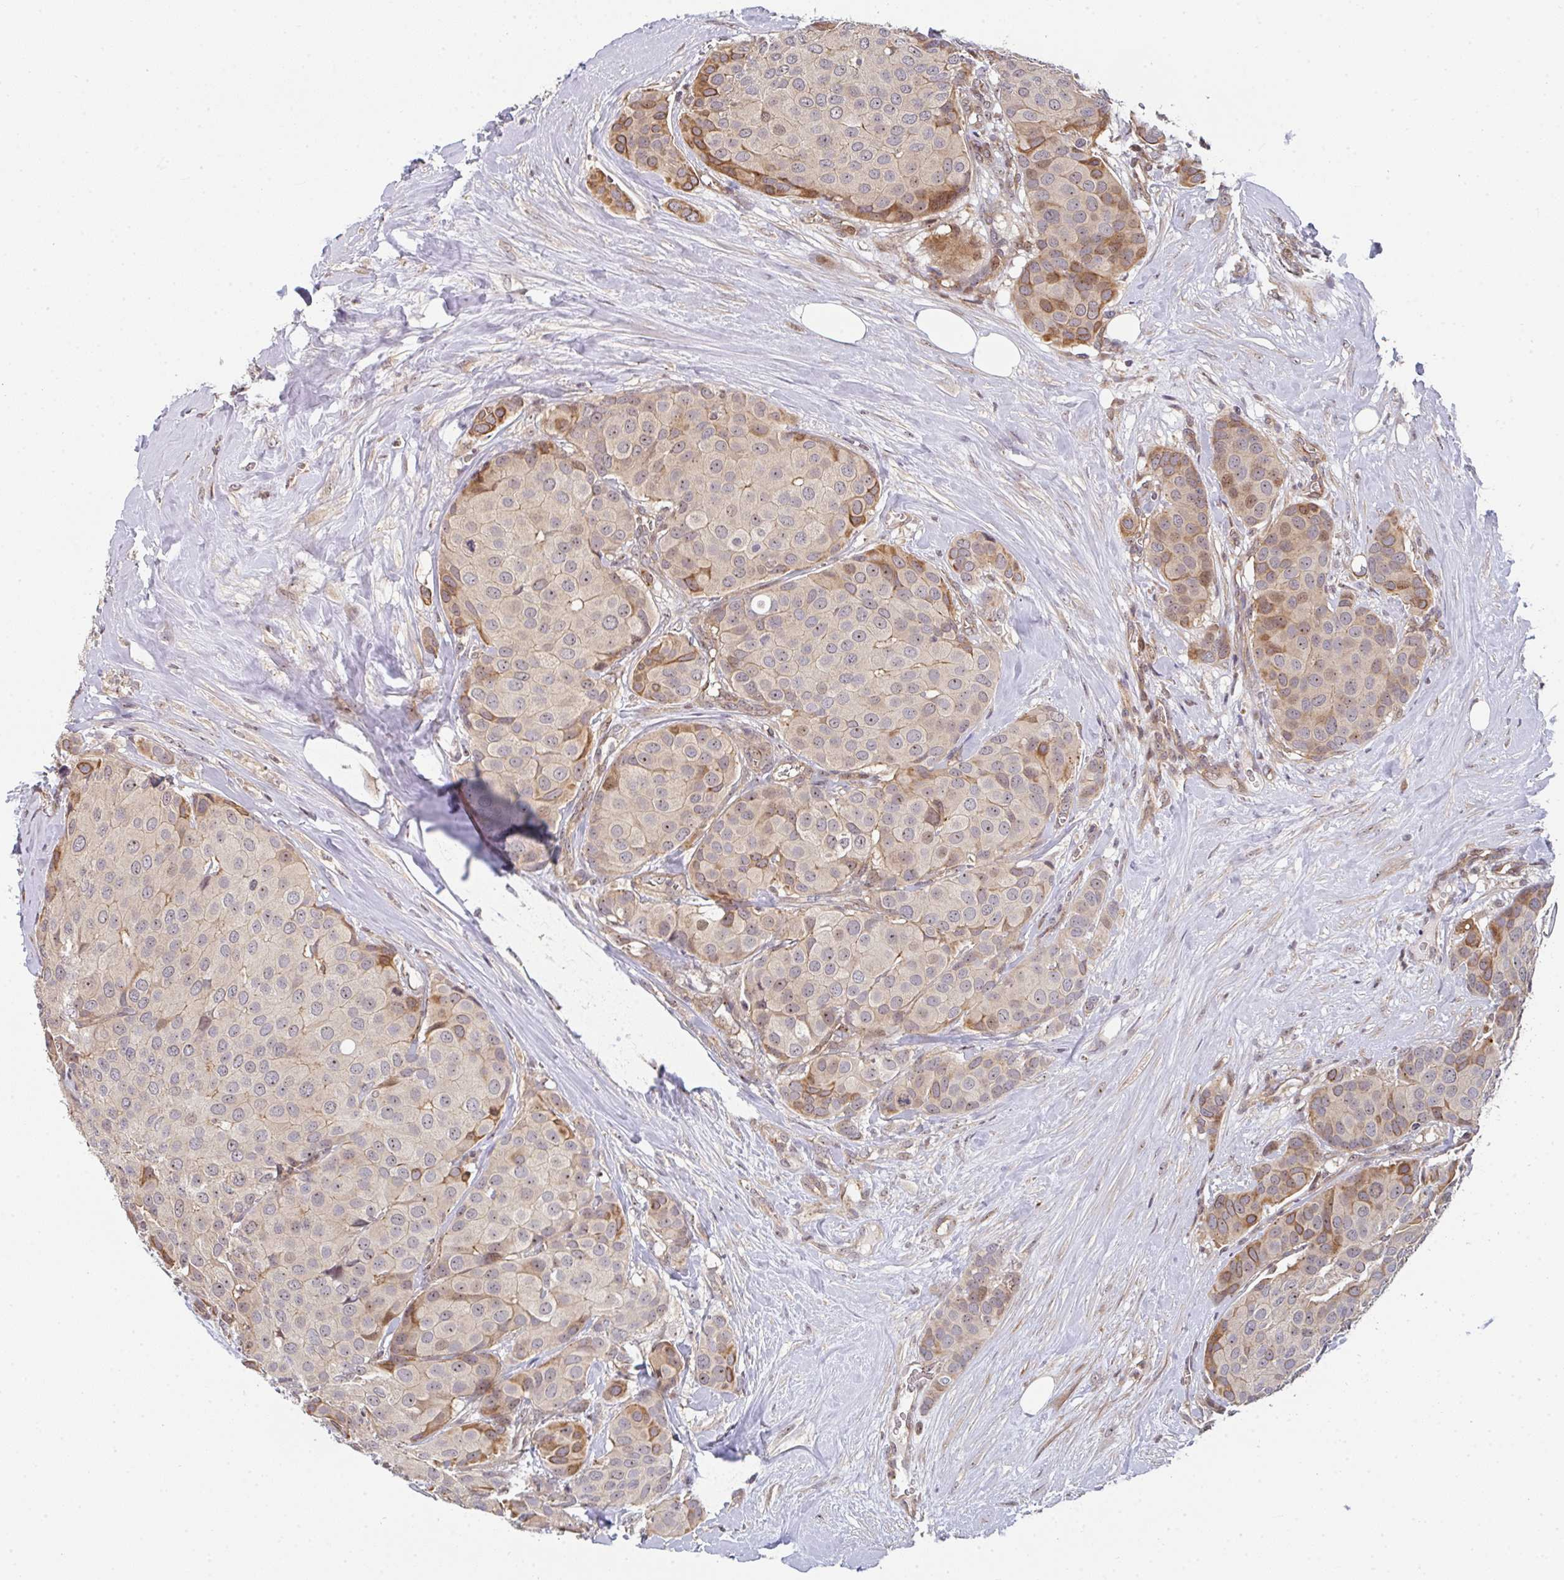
{"staining": {"intensity": "moderate", "quantity": "<25%", "location": "cytoplasmic/membranous,nuclear"}, "tissue": "breast cancer", "cell_type": "Tumor cells", "image_type": "cancer", "snomed": [{"axis": "morphology", "description": "Duct carcinoma"}, {"axis": "topography", "description": "Breast"}], "caption": "A high-resolution photomicrograph shows immunohistochemistry (IHC) staining of infiltrating ductal carcinoma (breast), which shows moderate cytoplasmic/membranous and nuclear positivity in about <25% of tumor cells.", "gene": "SIMC1", "patient": {"sex": "female", "age": 70}}